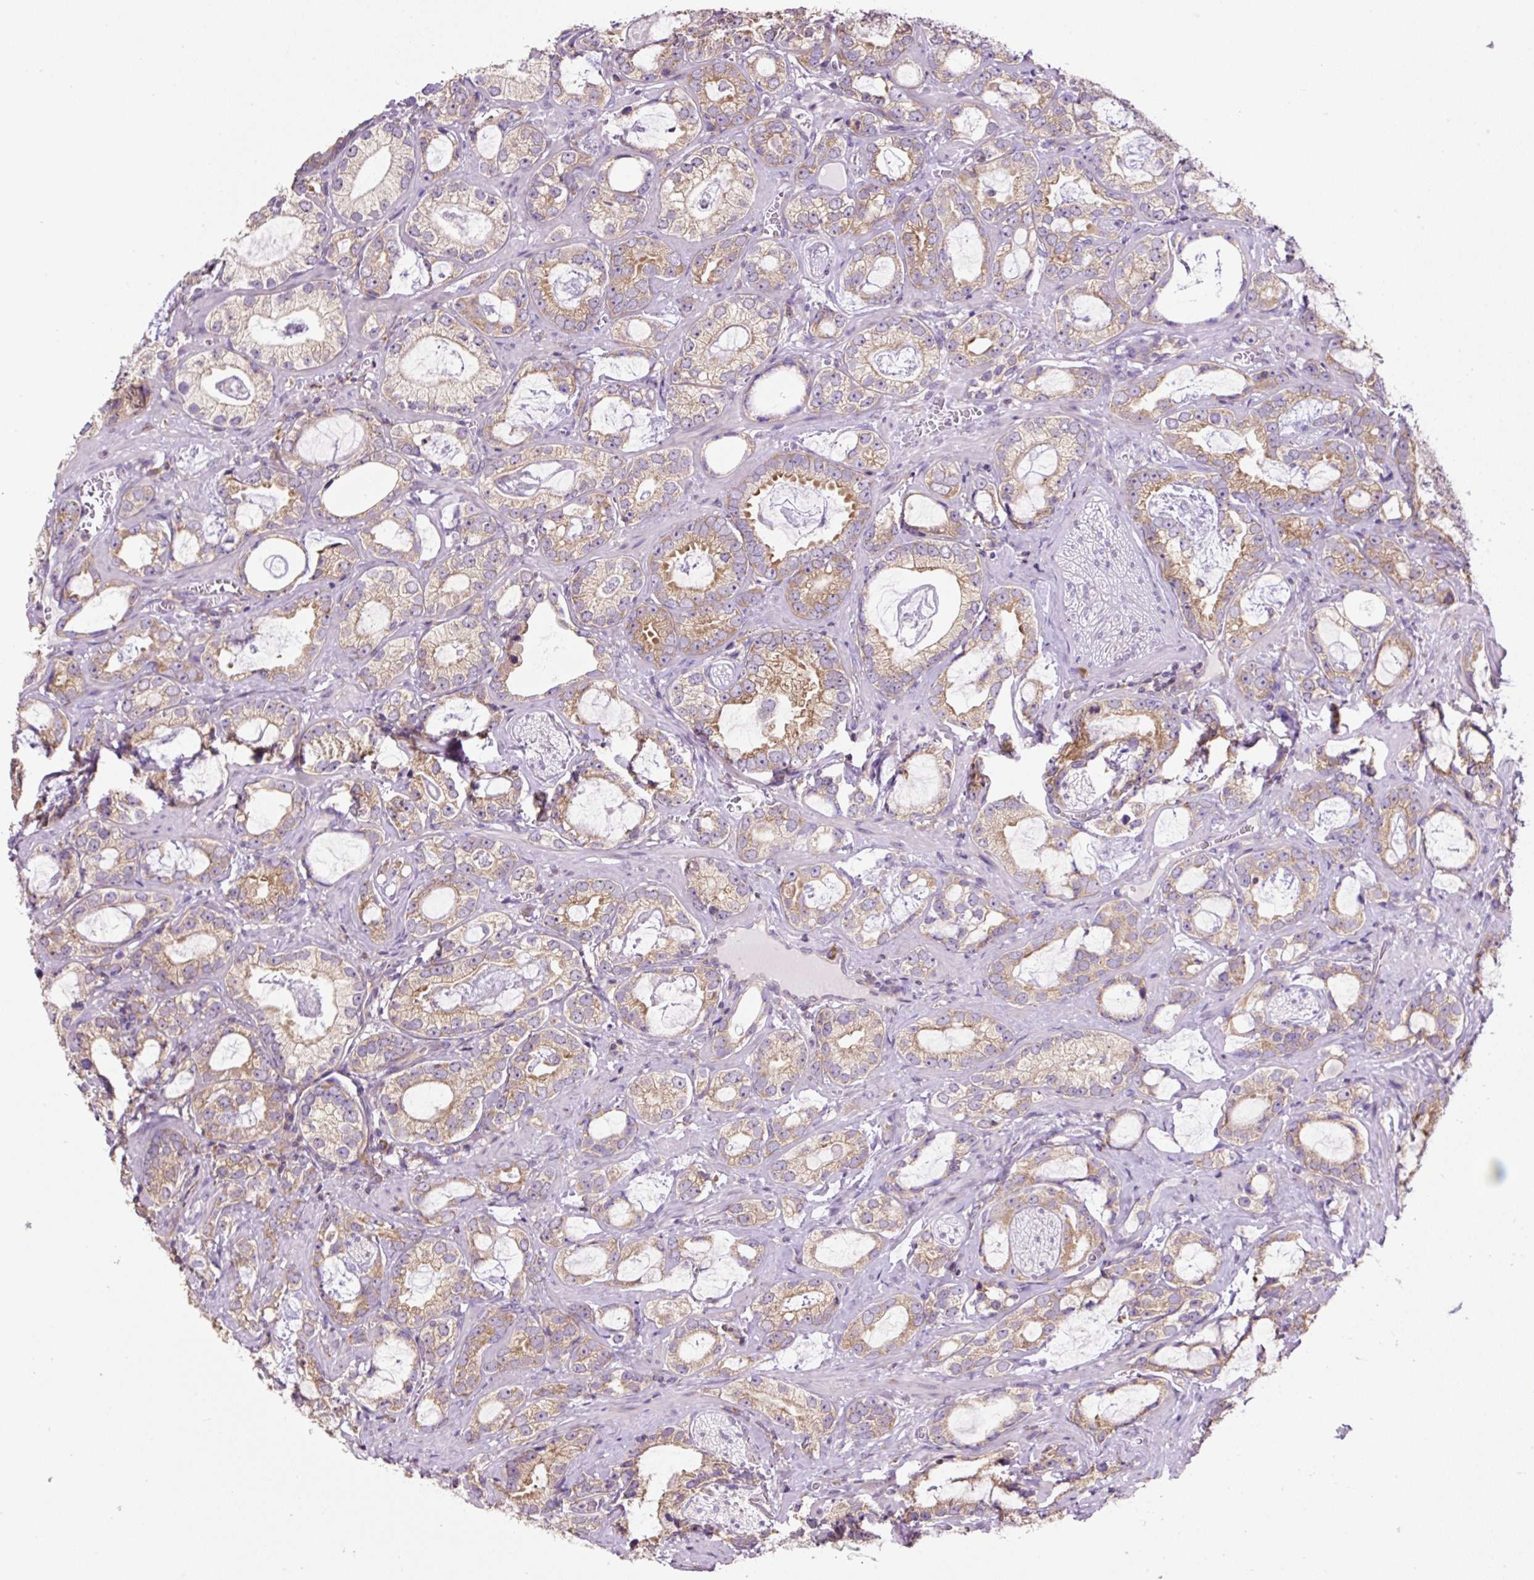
{"staining": {"intensity": "moderate", "quantity": "25%-75%", "location": "cytoplasmic/membranous"}, "tissue": "prostate cancer", "cell_type": "Tumor cells", "image_type": "cancer", "snomed": [{"axis": "morphology", "description": "Adenocarcinoma, Medium grade"}, {"axis": "topography", "description": "Prostate"}], "caption": "Protein expression analysis of prostate cancer (adenocarcinoma (medium-grade)) reveals moderate cytoplasmic/membranous positivity in about 25%-75% of tumor cells.", "gene": "RPS23", "patient": {"sex": "male", "age": 57}}